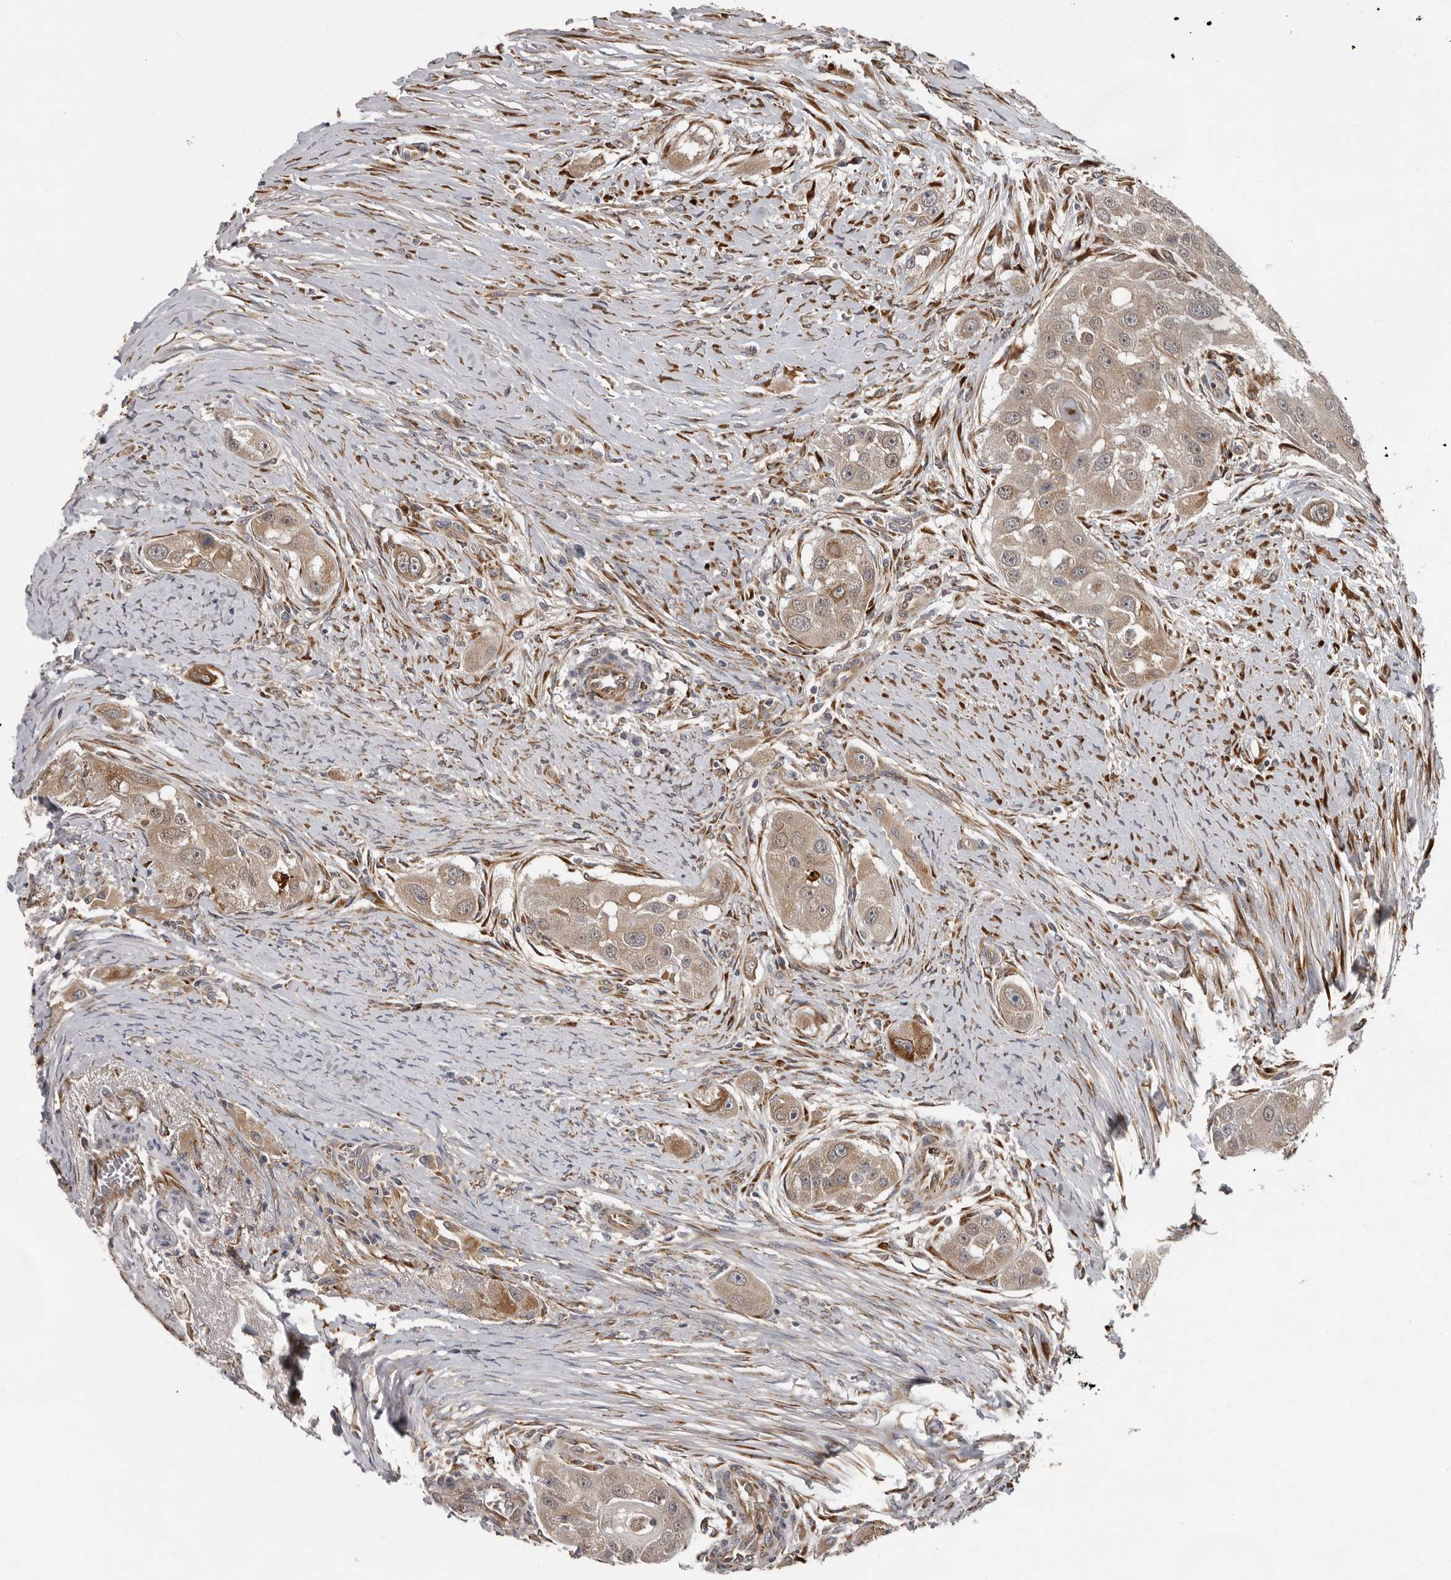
{"staining": {"intensity": "weak", "quantity": ">75%", "location": "cytoplasmic/membranous"}, "tissue": "head and neck cancer", "cell_type": "Tumor cells", "image_type": "cancer", "snomed": [{"axis": "morphology", "description": "Normal tissue, NOS"}, {"axis": "morphology", "description": "Squamous cell carcinoma, NOS"}, {"axis": "topography", "description": "Skeletal muscle"}, {"axis": "topography", "description": "Head-Neck"}], "caption": "Immunohistochemical staining of human squamous cell carcinoma (head and neck) exhibits low levels of weak cytoplasmic/membranous positivity in about >75% of tumor cells.", "gene": "MTF1", "patient": {"sex": "male", "age": 51}}